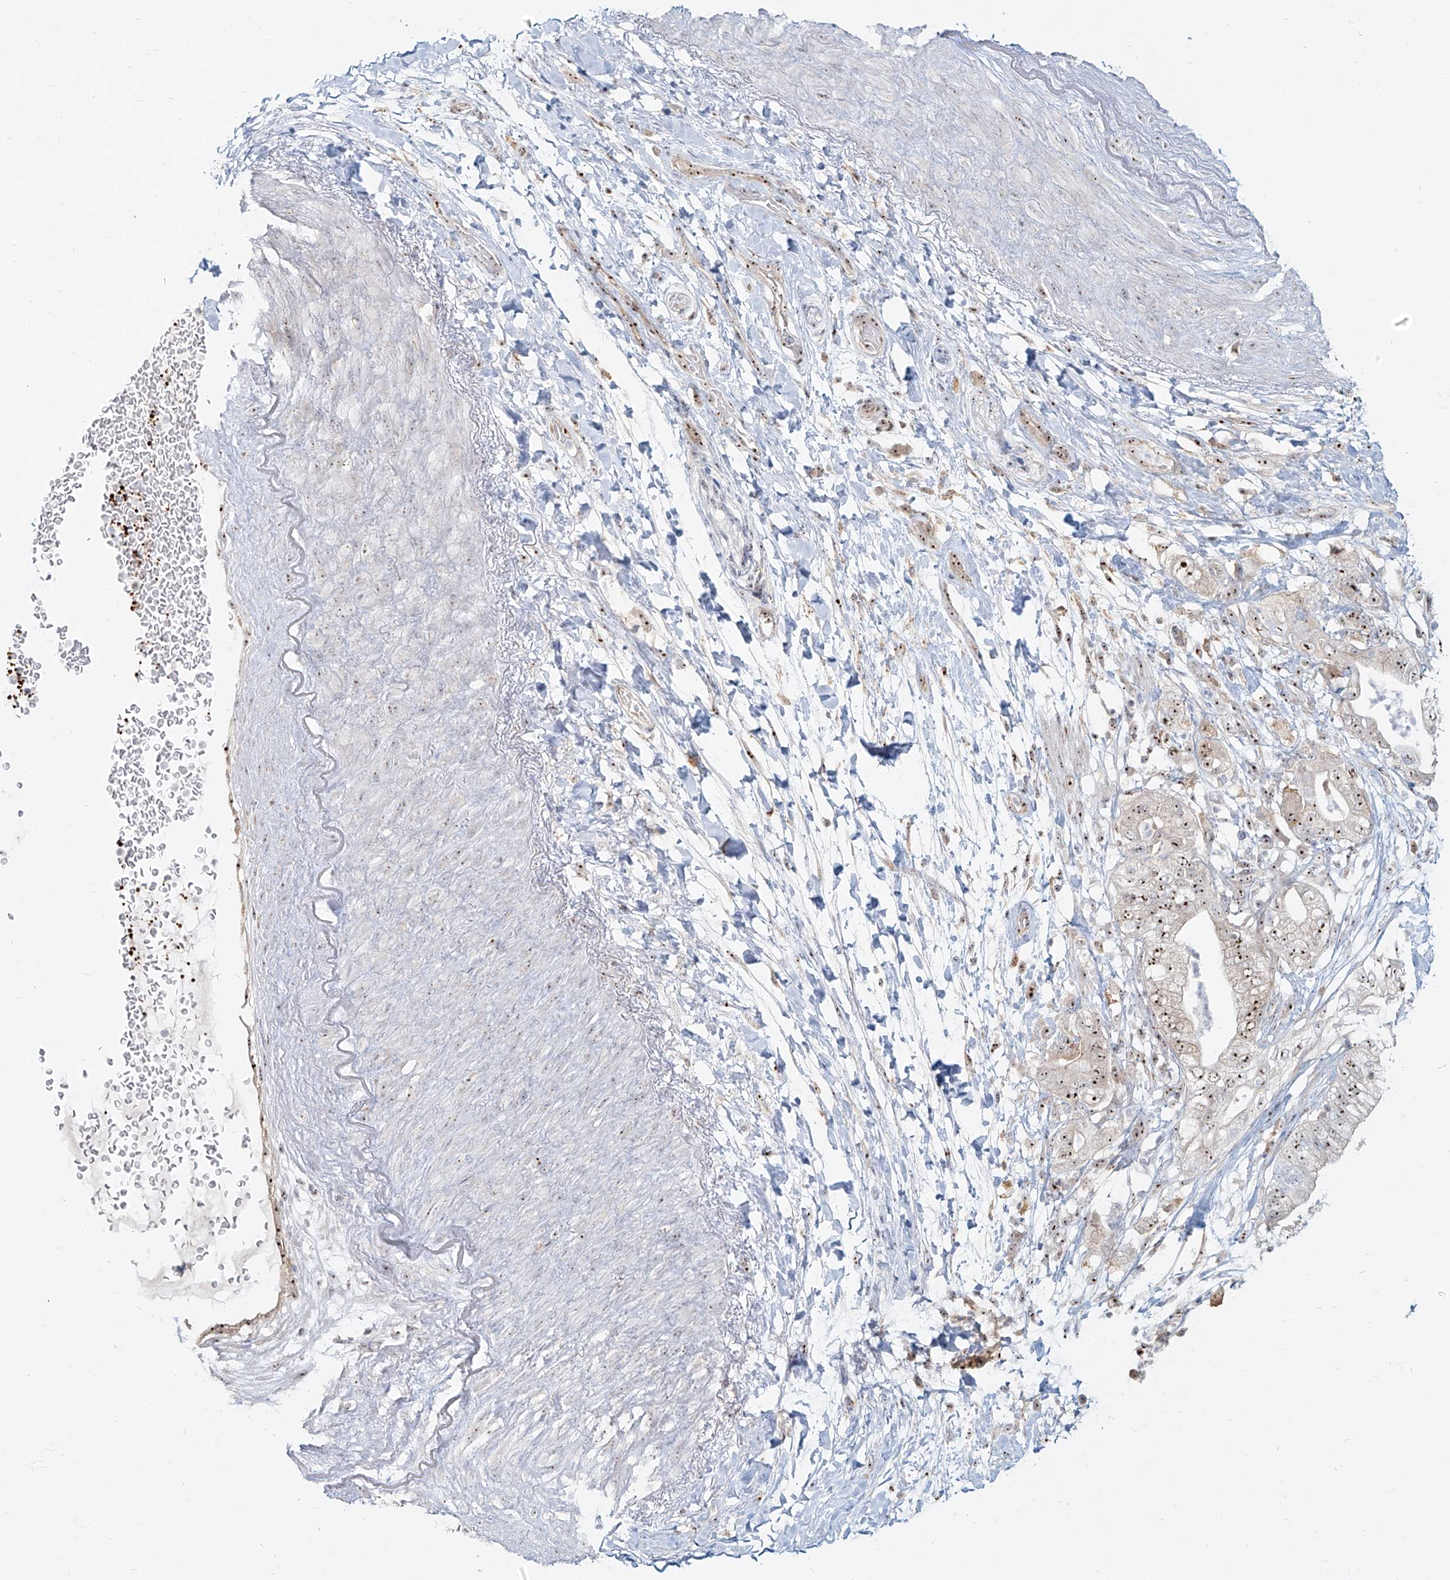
{"staining": {"intensity": "strong", "quantity": ">75%", "location": "nuclear"}, "tissue": "pancreatic cancer", "cell_type": "Tumor cells", "image_type": "cancer", "snomed": [{"axis": "morphology", "description": "Adenocarcinoma, NOS"}, {"axis": "topography", "description": "Pancreas"}], "caption": "IHC of adenocarcinoma (pancreatic) displays high levels of strong nuclear positivity in about >75% of tumor cells.", "gene": "BYSL", "patient": {"sex": "female", "age": 73}}